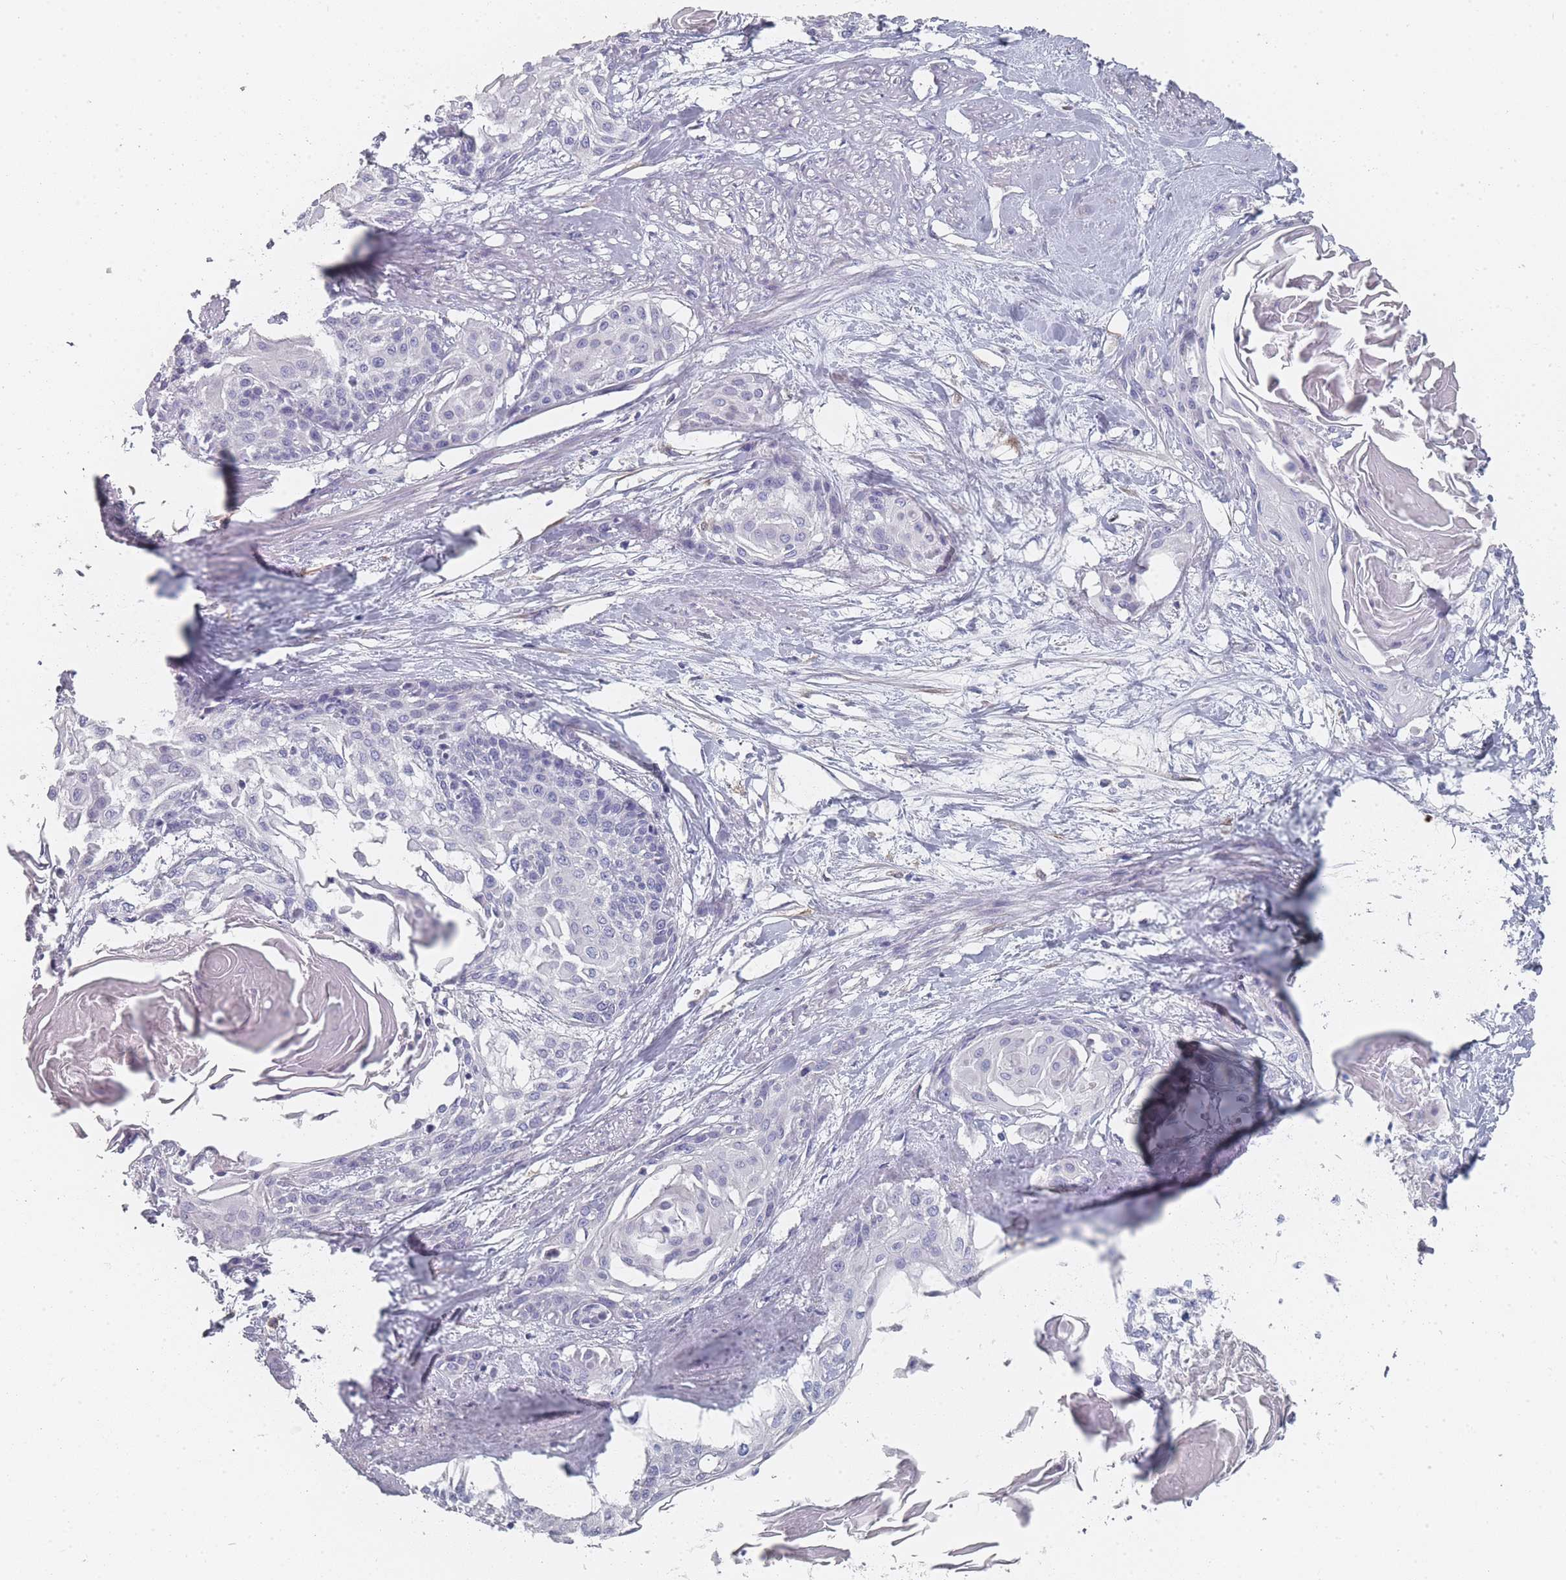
{"staining": {"intensity": "negative", "quantity": "none", "location": "none"}, "tissue": "cervical cancer", "cell_type": "Tumor cells", "image_type": "cancer", "snomed": [{"axis": "morphology", "description": "Squamous cell carcinoma, NOS"}, {"axis": "topography", "description": "Cervix"}], "caption": "The IHC photomicrograph has no significant positivity in tumor cells of cervical cancer tissue.", "gene": "SLC35E4", "patient": {"sex": "female", "age": 57}}